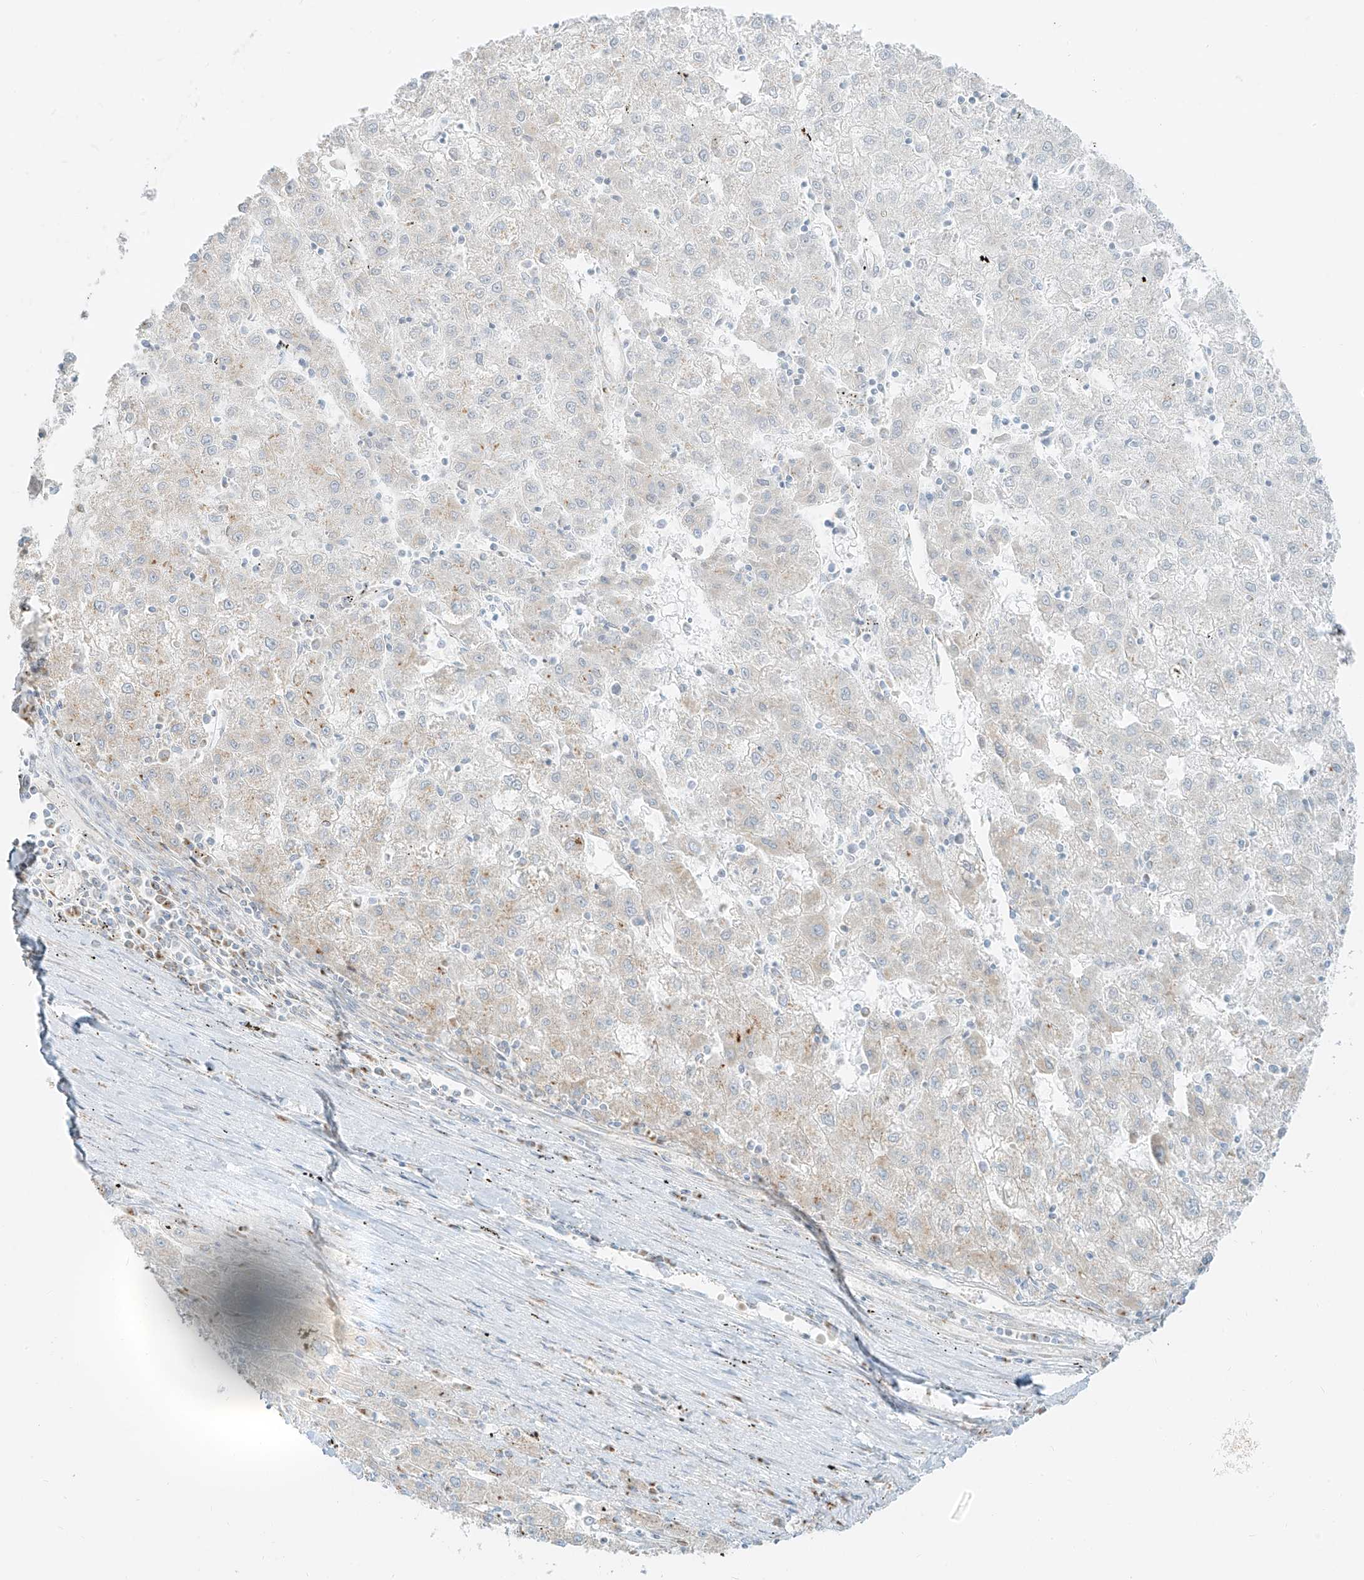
{"staining": {"intensity": "negative", "quantity": "none", "location": "none"}, "tissue": "liver cancer", "cell_type": "Tumor cells", "image_type": "cancer", "snomed": [{"axis": "morphology", "description": "Carcinoma, Hepatocellular, NOS"}, {"axis": "topography", "description": "Liver"}], "caption": "IHC image of human liver hepatocellular carcinoma stained for a protein (brown), which displays no expression in tumor cells.", "gene": "TMEM87B", "patient": {"sex": "male", "age": 72}}